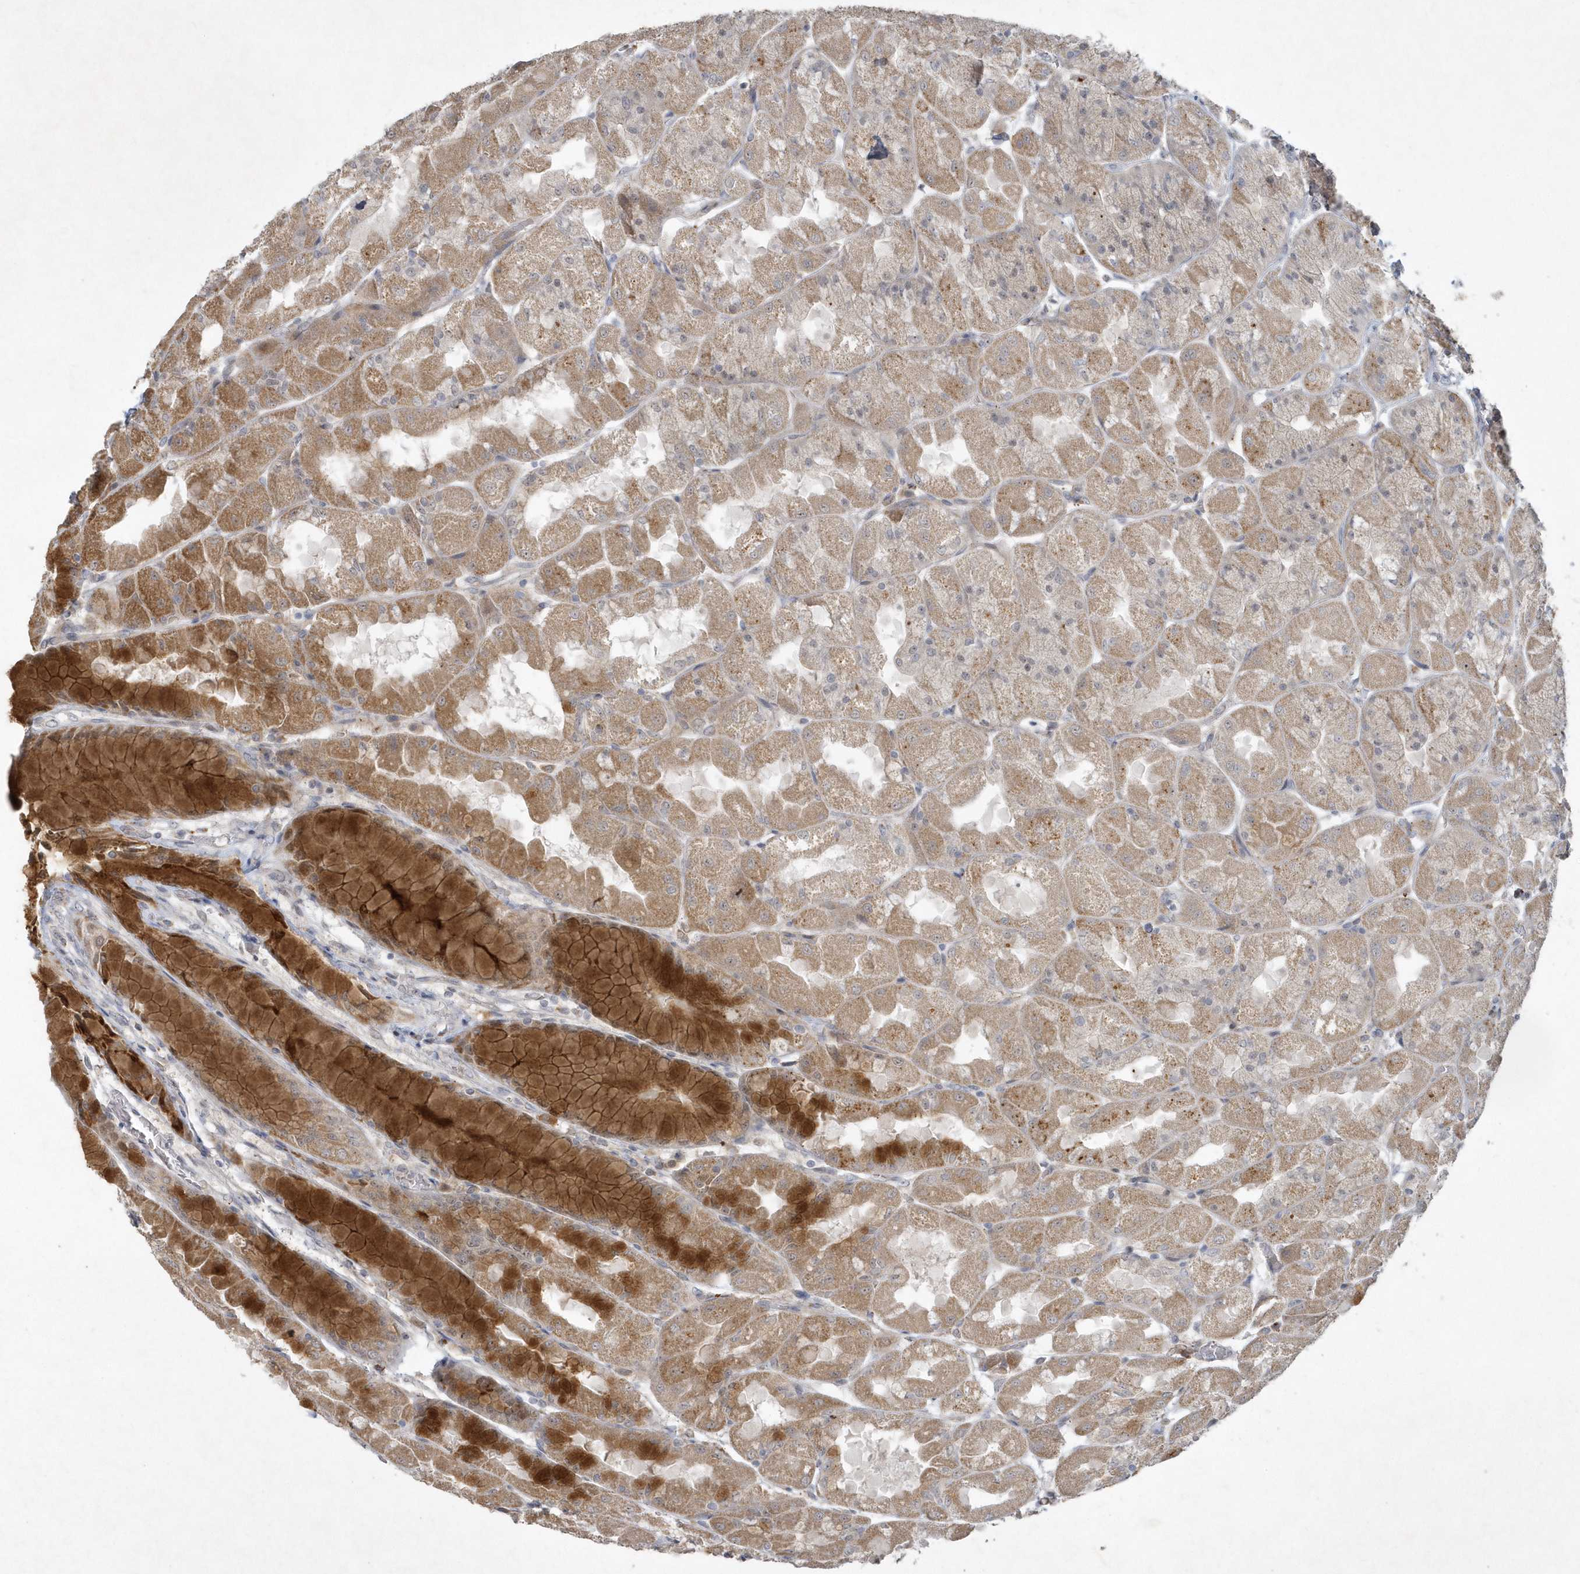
{"staining": {"intensity": "strong", "quantity": "25%-75%", "location": "cytoplasmic/membranous"}, "tissue": "stomach", "cell_type": "Glandular cells", "image_type": "normal", "snomed": [{"axis": "morphology", "description": "Normal tissue, NOS"}, {"axis": "topography", "description": "Stomach"}], "caption": "Protein expression analysis of unremarkable stomach demonstrates strong cytoplasmic/membranous positivity in about 25%-75% of glandular cells. (Brightfield microscopy of DAB IHC at high magnification).", "gene": "THG1L", "patient": {"sex": "female", "age": 61}}